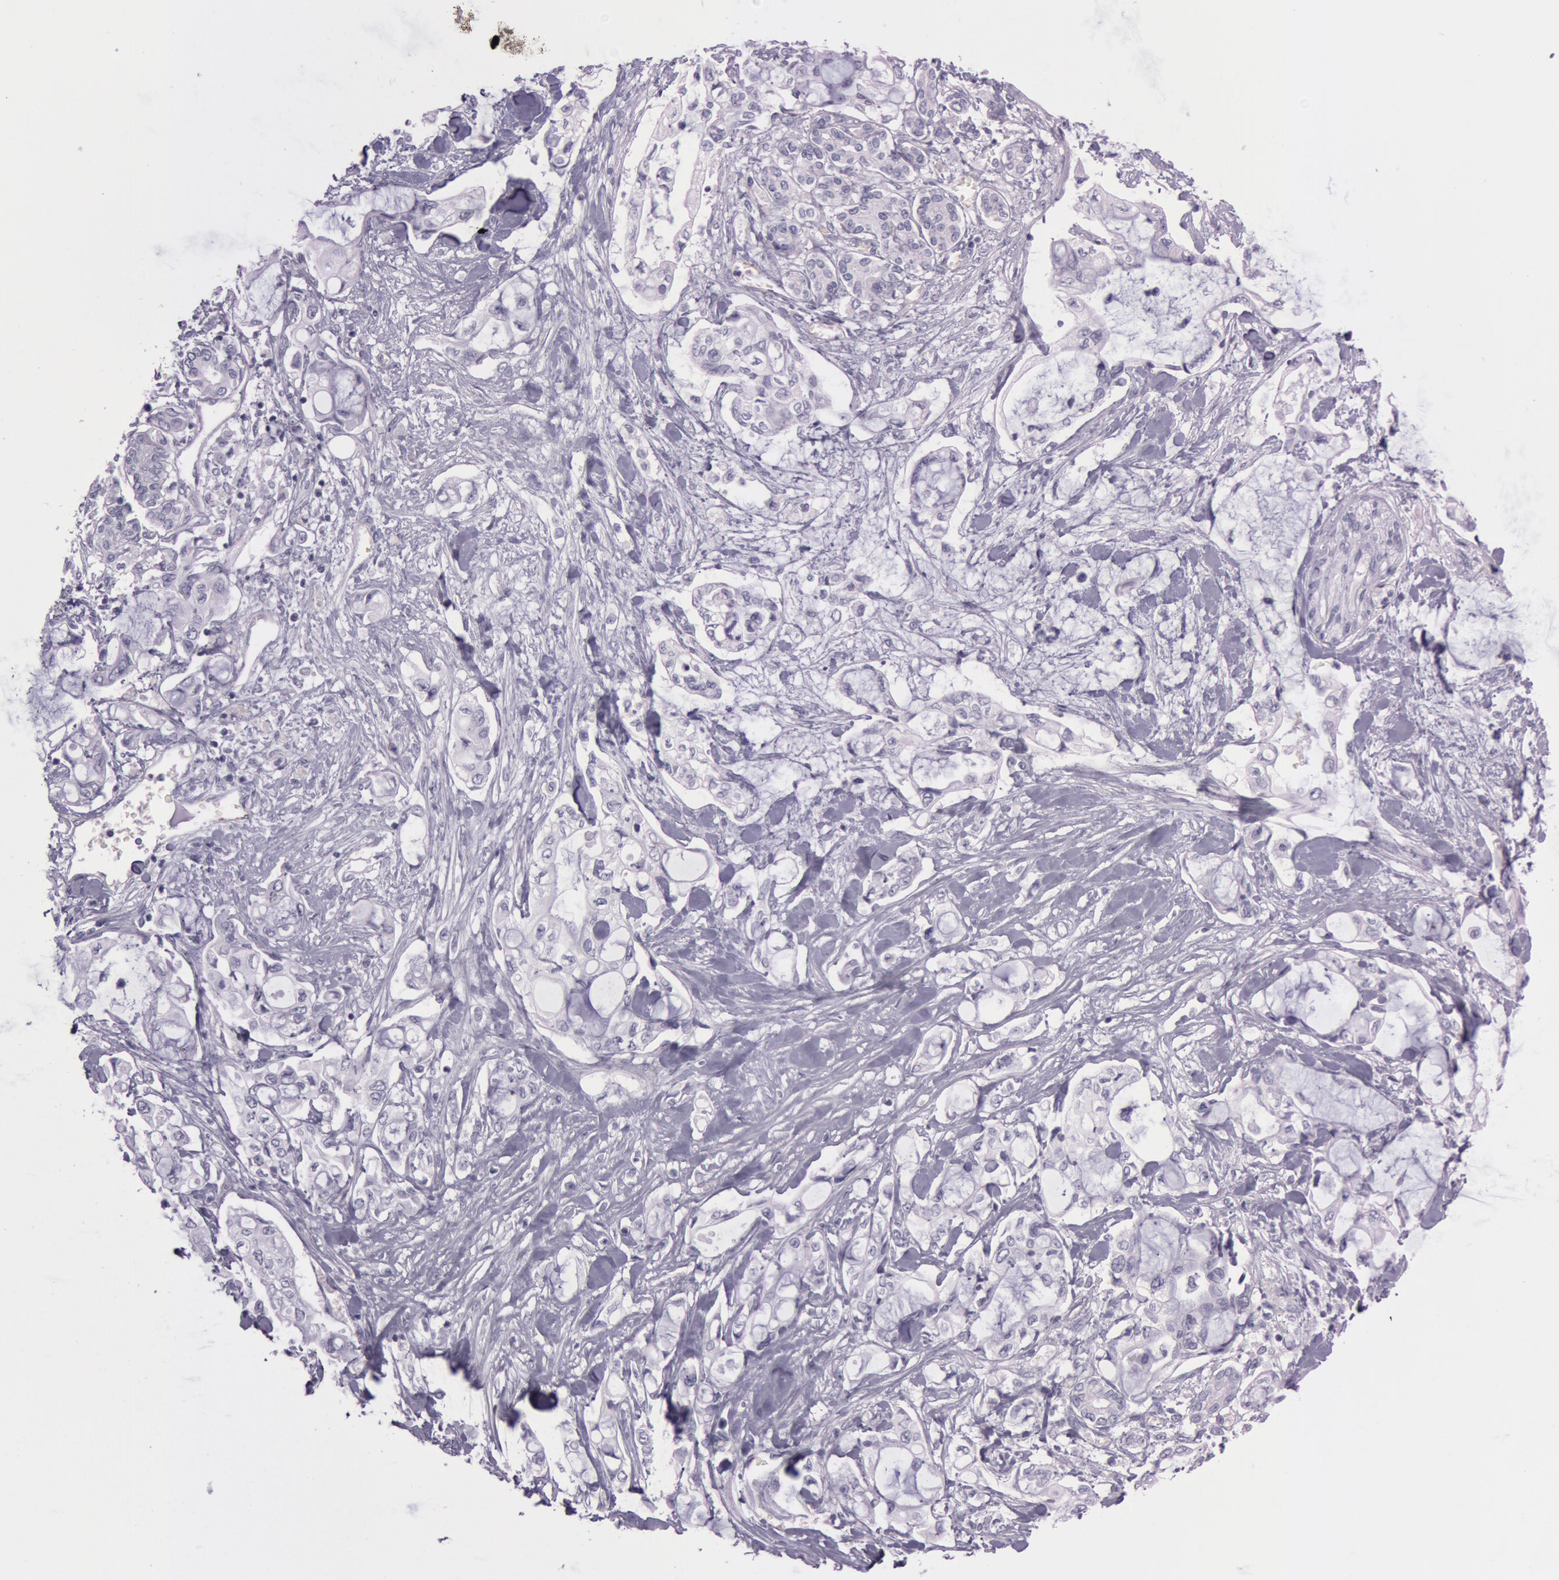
{"staining": {"intensity": "negative", "quantity": "none", "location": "none"}, "tissue": "pancreatic cancer", "cell_type": "Tumor cells", "image_type": "cancer", "snomed": [{"axis": "morphology", "description": "Adenocarcinoma, NOS"}, {"axis": "topography", "description": "Pancreas"}], "caption": "Human pancreatic cancer (adenocarcinoma) stained for a protein using IHC displays no staining in tumor cells.", "gene": "FOLH1", "patient": {"sex": "female", "age": 70}}